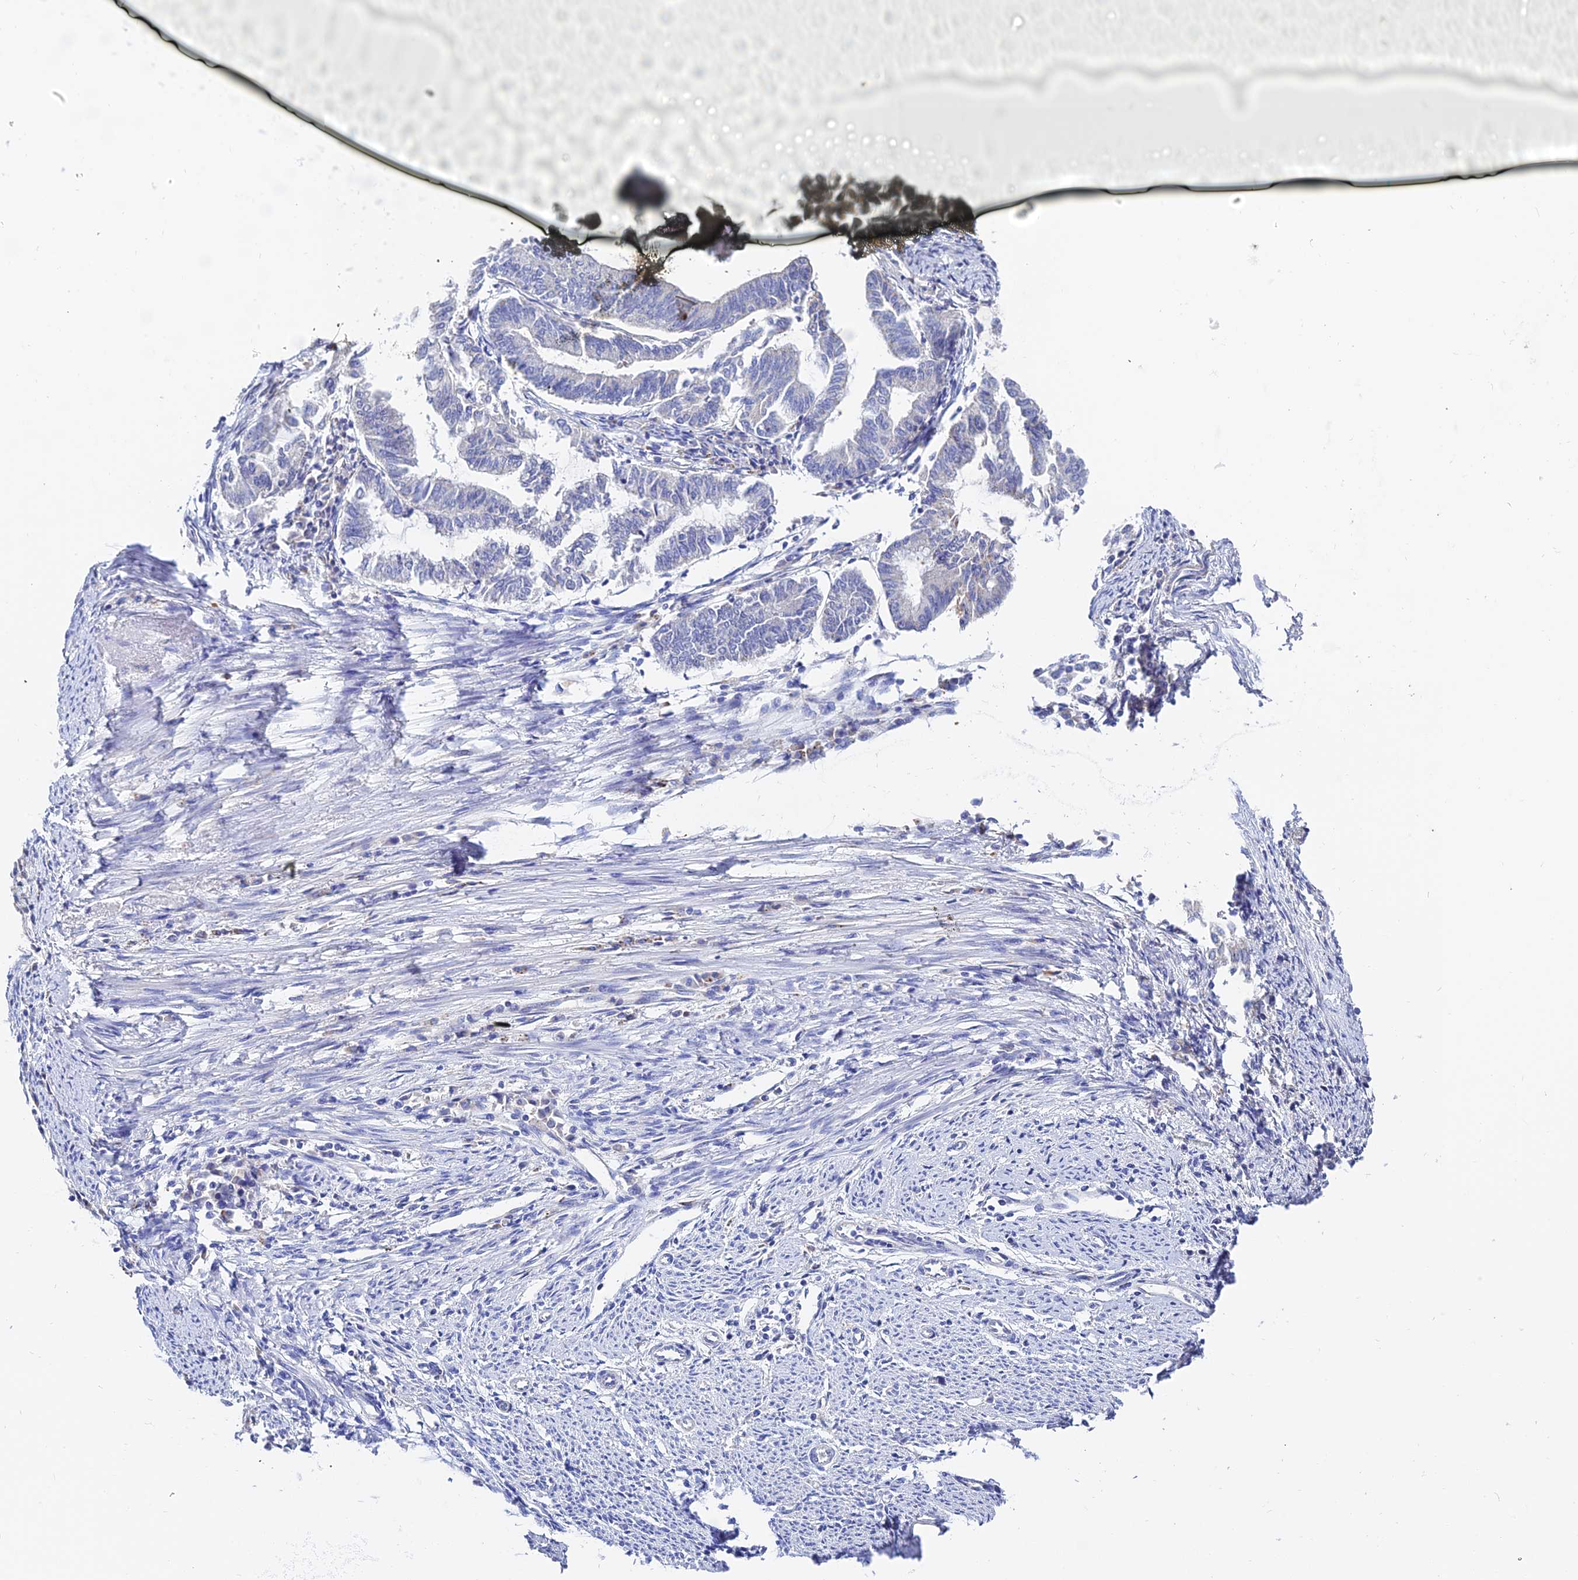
{"staining": {"intensity": "negative", "quantity": "none", "location": "none"}, "tissue": "endometrial cancer", "cell_type": "Tumor cells", "image_type": "cancer", "snomed": [{"axis": "morphology", "description": "Adenocarcinoma, NOS"}, {"axis": "topography", "description": "Endometrium"}], "caption": "DAB (3,3'-diaminobenzidine) immunohistochemical staining of adenocarcinoma (endometrial) displays no significant positivity in tumor cells.", "gene": "APOBEC3H", "patient": {"sex": "female", "age": 79}}